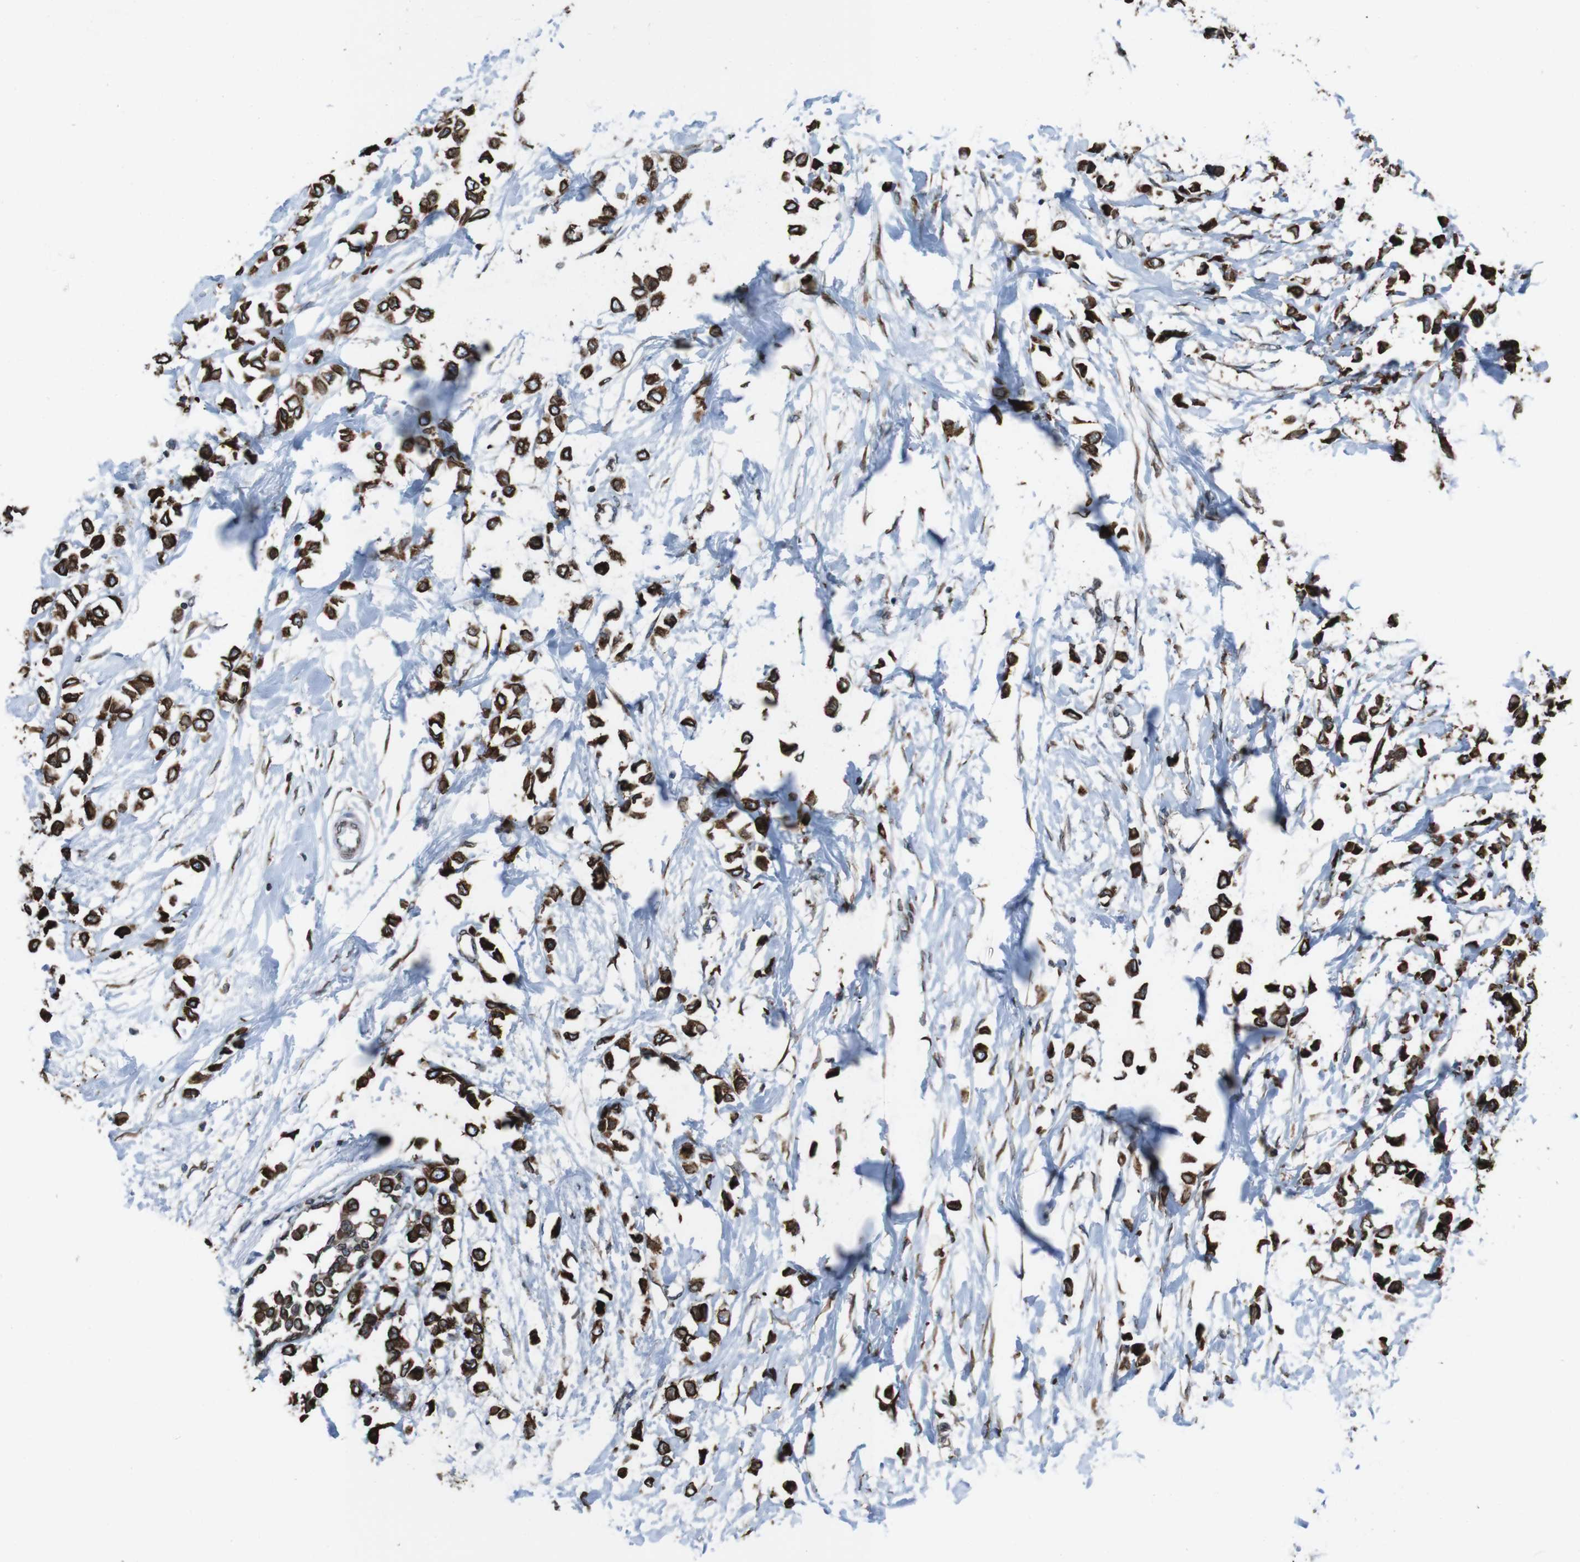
{"staining": {"intensity": "strong", "quantity": ">75%", "location": "cytoplasmic/membranous"}, "tissue": "breast cancer", "cell_type": "Tumor cells", "image_type": "cancer", "snomed": [{"axis": "morphology", "description": "Lobular carcinoma"}, {"axis": "topography", "description": "Breast"}], "caption": "Approximately >75% of tumor cells in human breast lobular carcinoma exhibit strong cytoplasmic/membranous protein positivity as visualized by brown immunohistochemical staining.", "gene": "APMAP", "patient": {"sex": "female", "age": 51}}